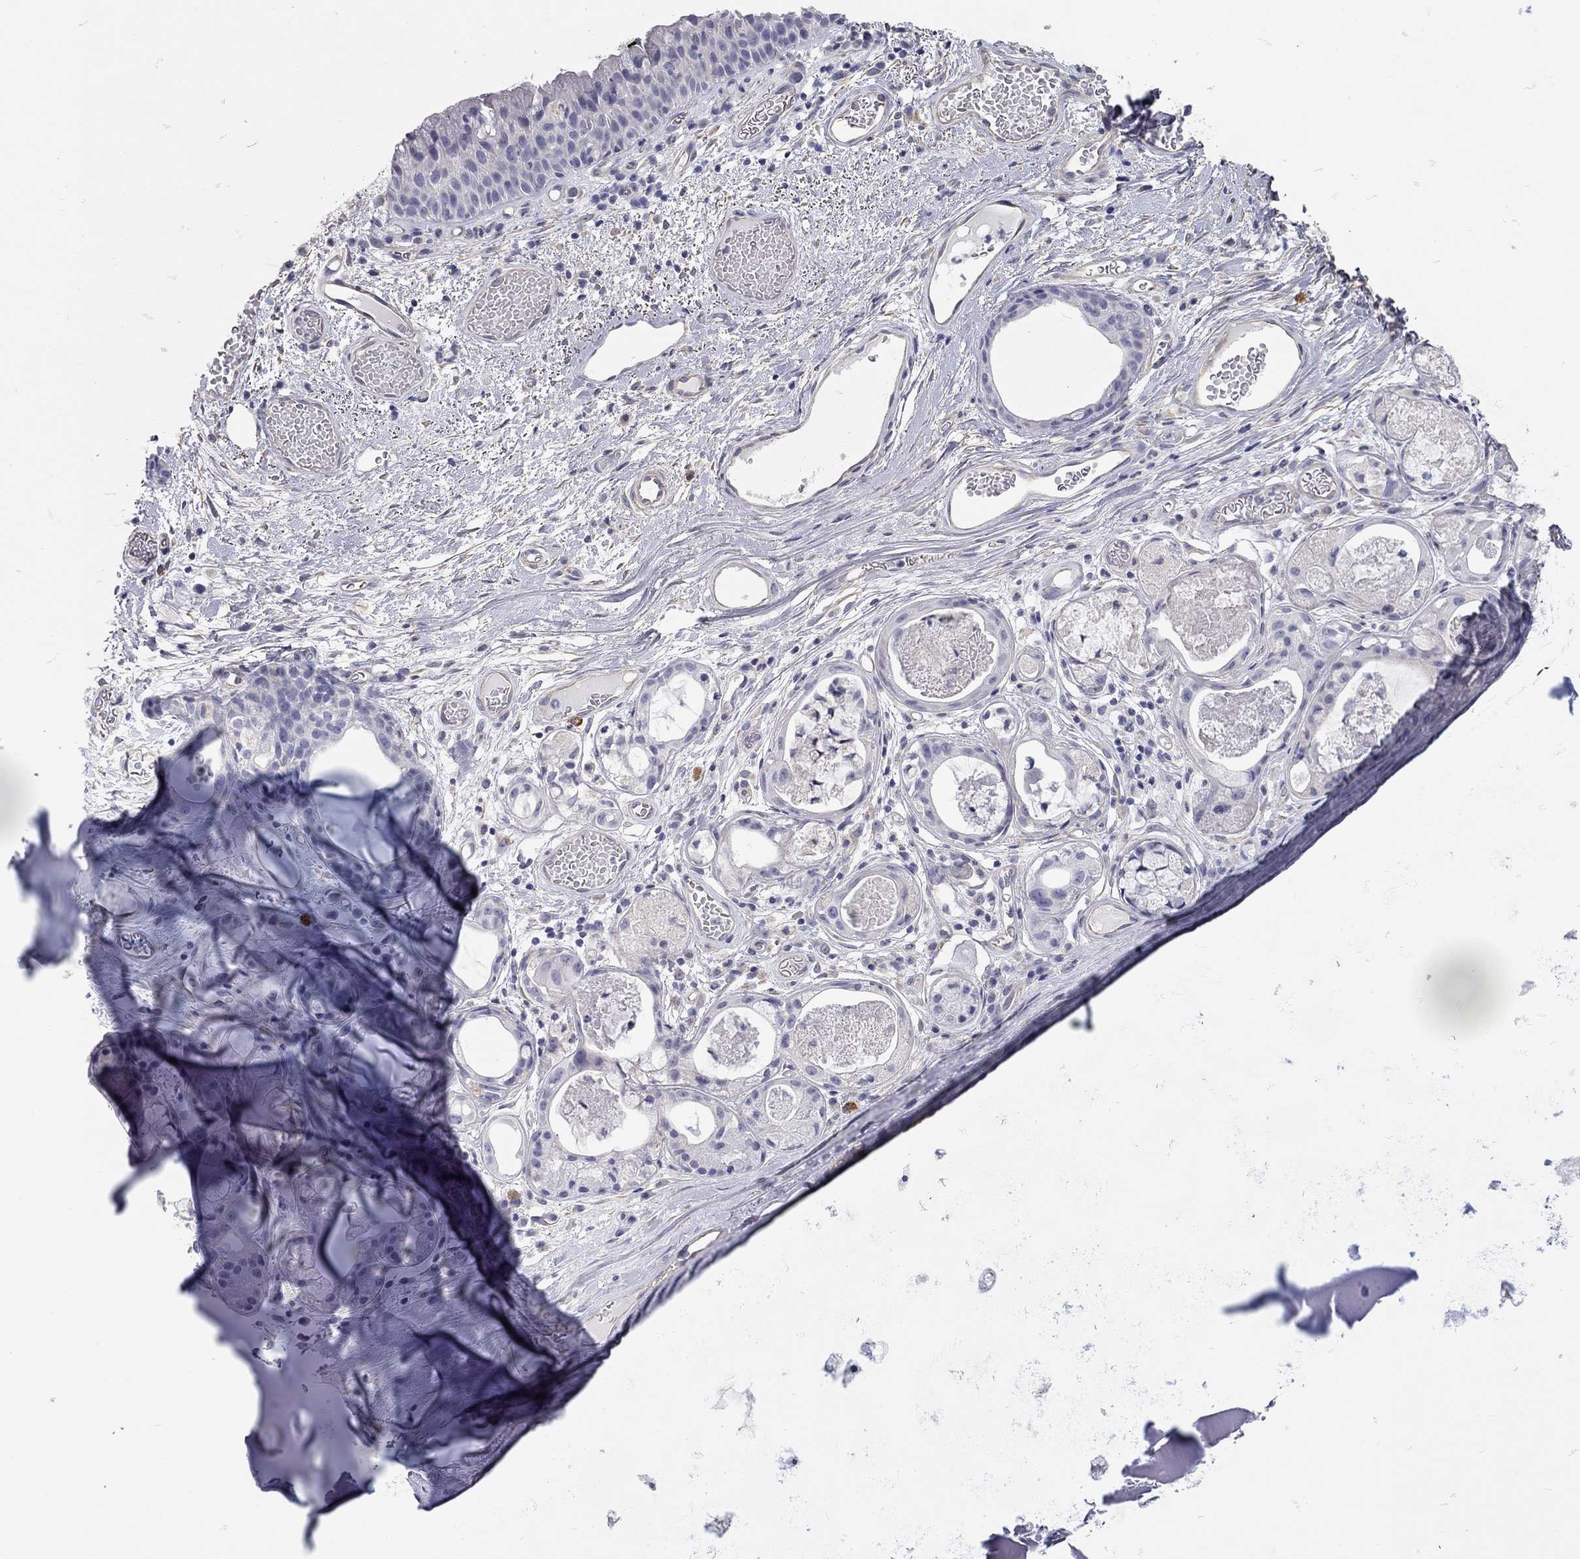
{"staining": {"intensity": "negative", "quantity": "none", "location": "none"}, "tissue": "adipose tissue", "cell_type": "Adipocytes", "image_type": "normal", "snomed": [{"axis": "morphology", "description": "Normal tissue, NOS"}, {"axis": "topography", "description": "Cartilage tissue"}], "caption": "IHC photomicrograph of benign adipose tissue stained for a protein (brown), which displays no expression in adipocytes.", "gene": "C10orf90", "patient": {"sex": "male", "age": 81}}